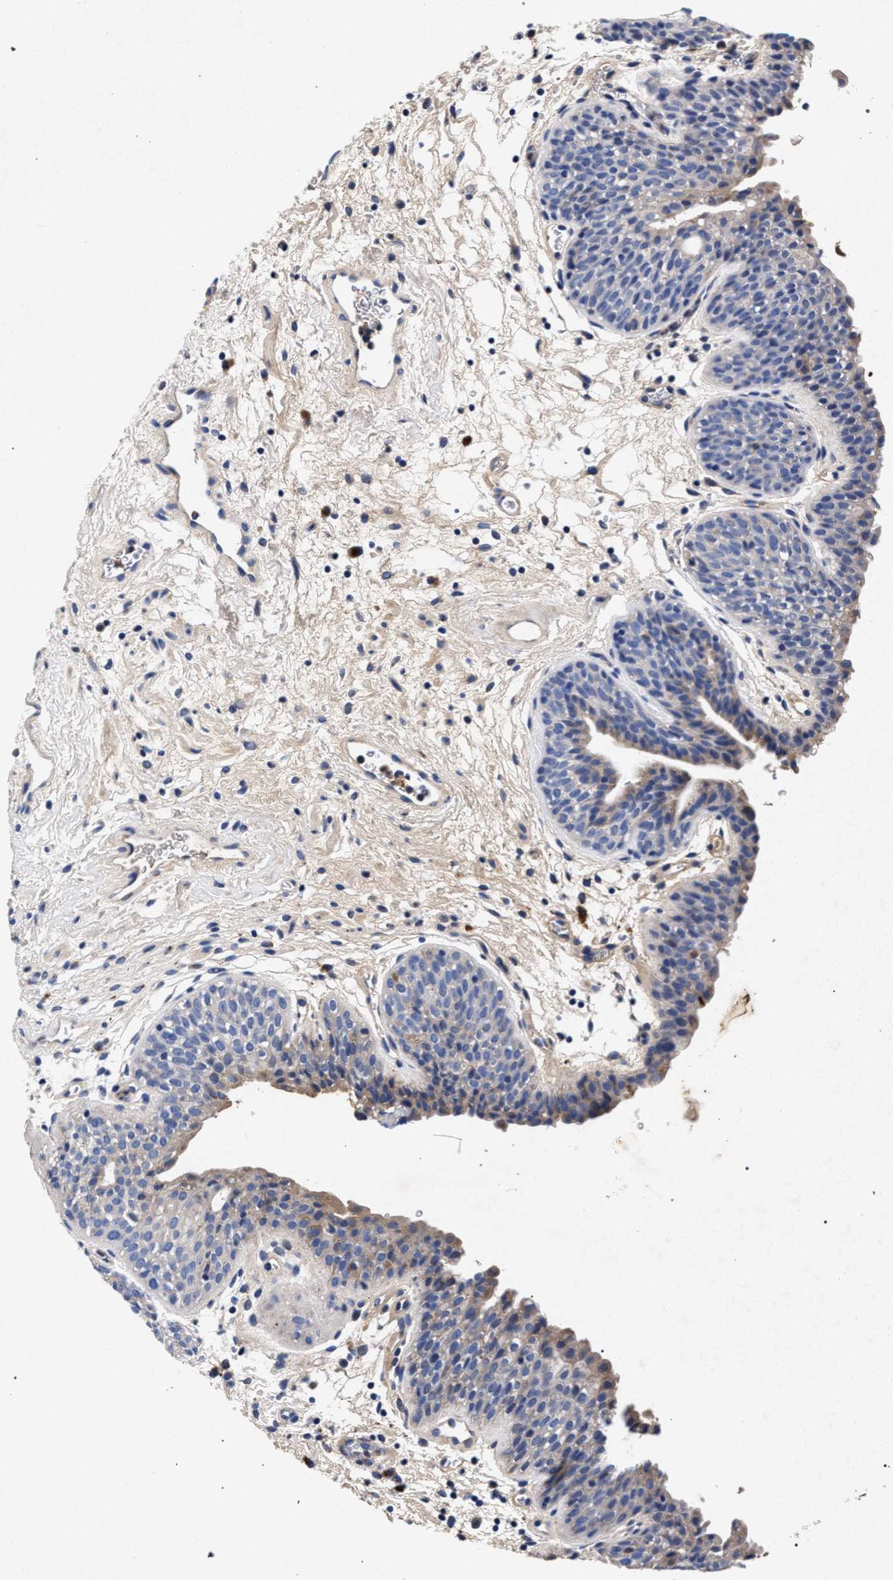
{"staining": {"intensity": "moderate", "quantity": "25%-75%", "location": "cytoplasmic/membranous"}, "tissue": "urinary bladder", "cell_type": "Urothelial cells", "image_type": "normal", "snomed": [{"axis": "morphology", "description": "Normal tissue, NOS"}, {"axis": "topography", "description": "Urinary bladder"}], "caption": "A high-resolution micrograph shows immunohistochemistry staining of normal urinary bladder, which displays moderate cytoplasmic/membranous positivity in approximately 25%-75% of urothelial cells.", "gene": "HSD17B14", "patient": {"sex": "male", "age": 37}}